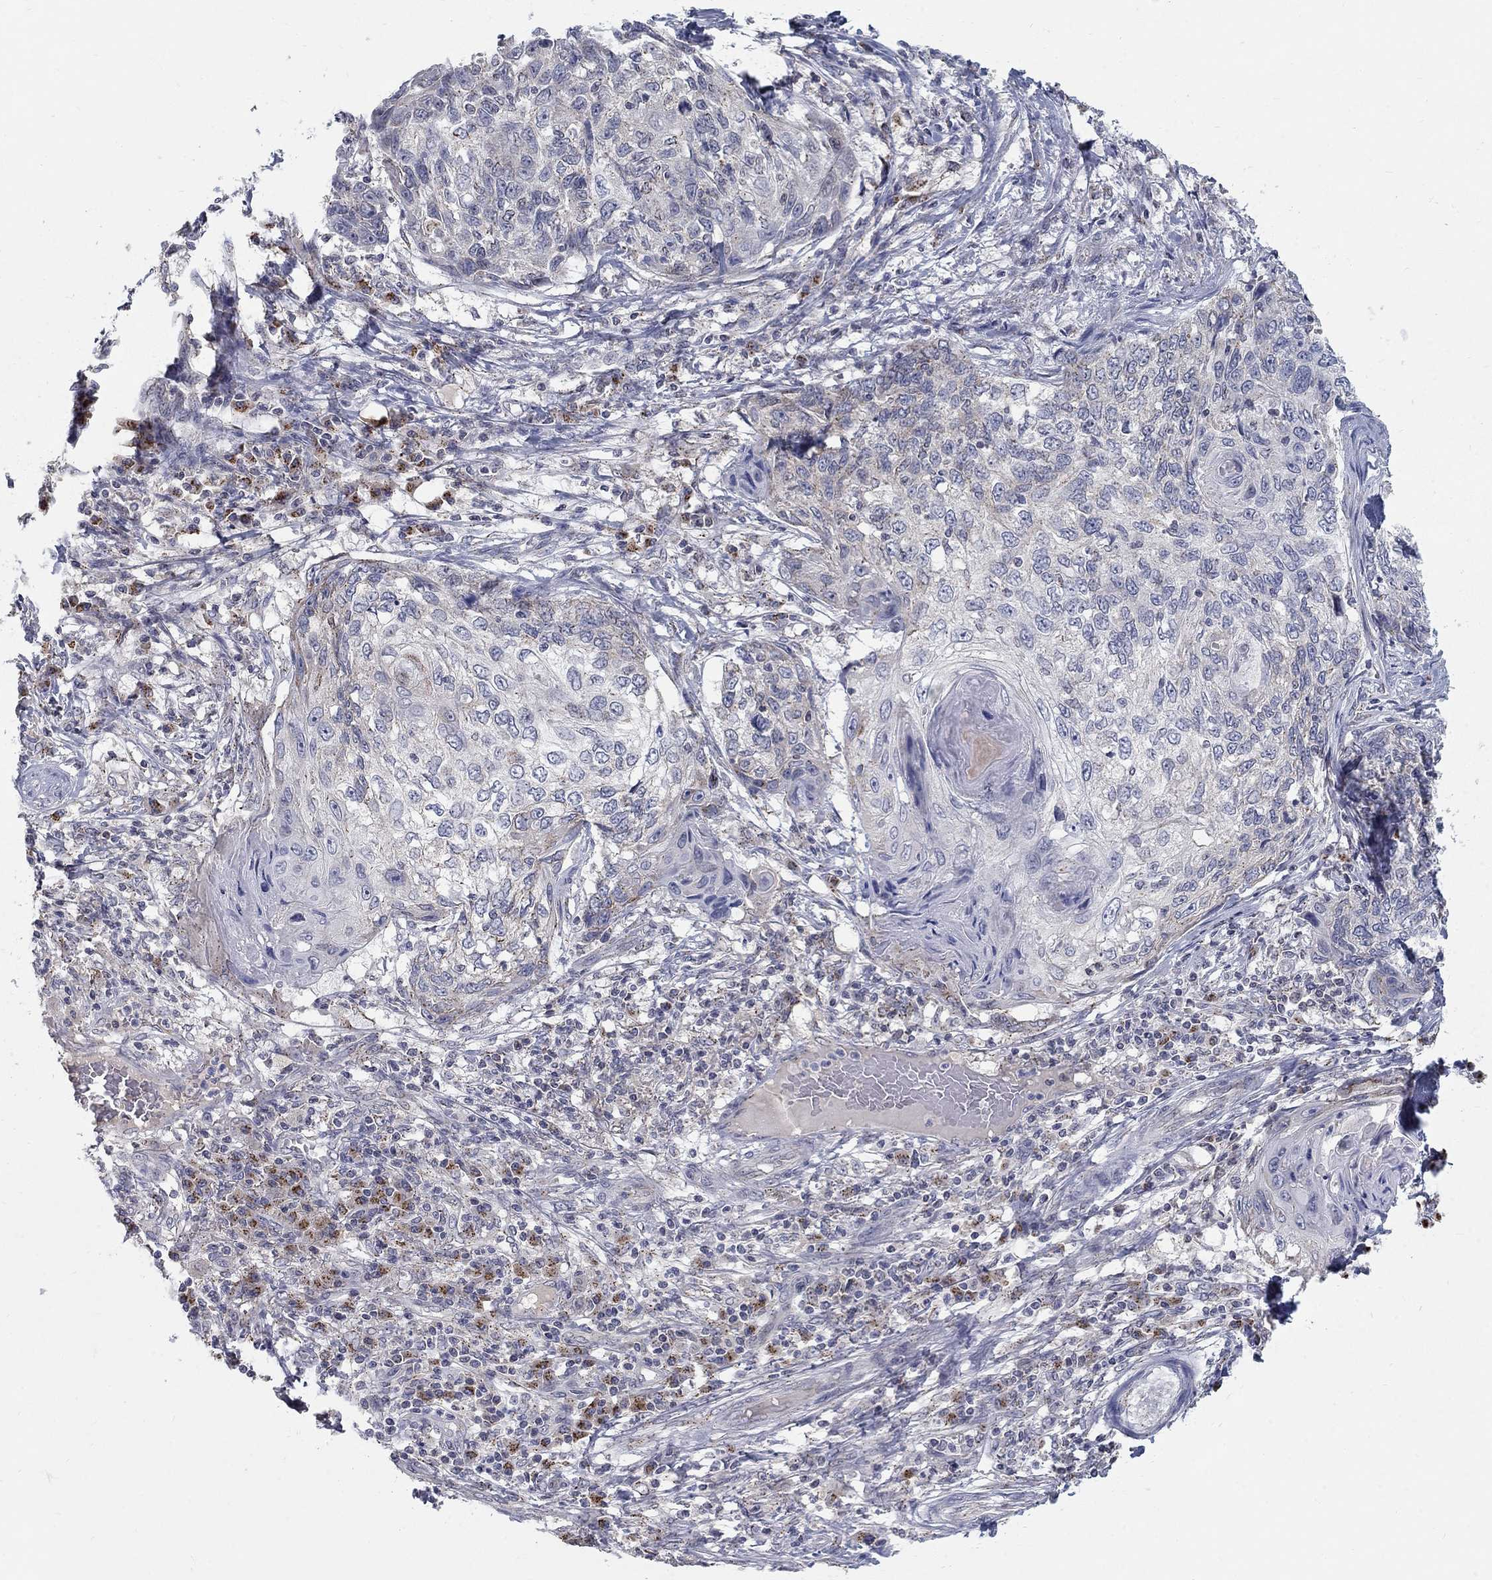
{"staining": {"intensity": "negative", "quantity": "none", "location": "none"}, "tissue": "skin cancer", "cell_type": "Tumor cells", "image_type": "cancer", "snomed": [{"axis": "morphology", "description": "Squamous cell carcinoma, NOS"}, {"axis": "topography", "description": "Skin"}], "caption": "Human skin cancer stained for a protein using immunohistochemistry (IHC) demonstrates no expression in tumor cells.", "gene": "PANK3", "patient": {"sex": "male", "age": 92}}